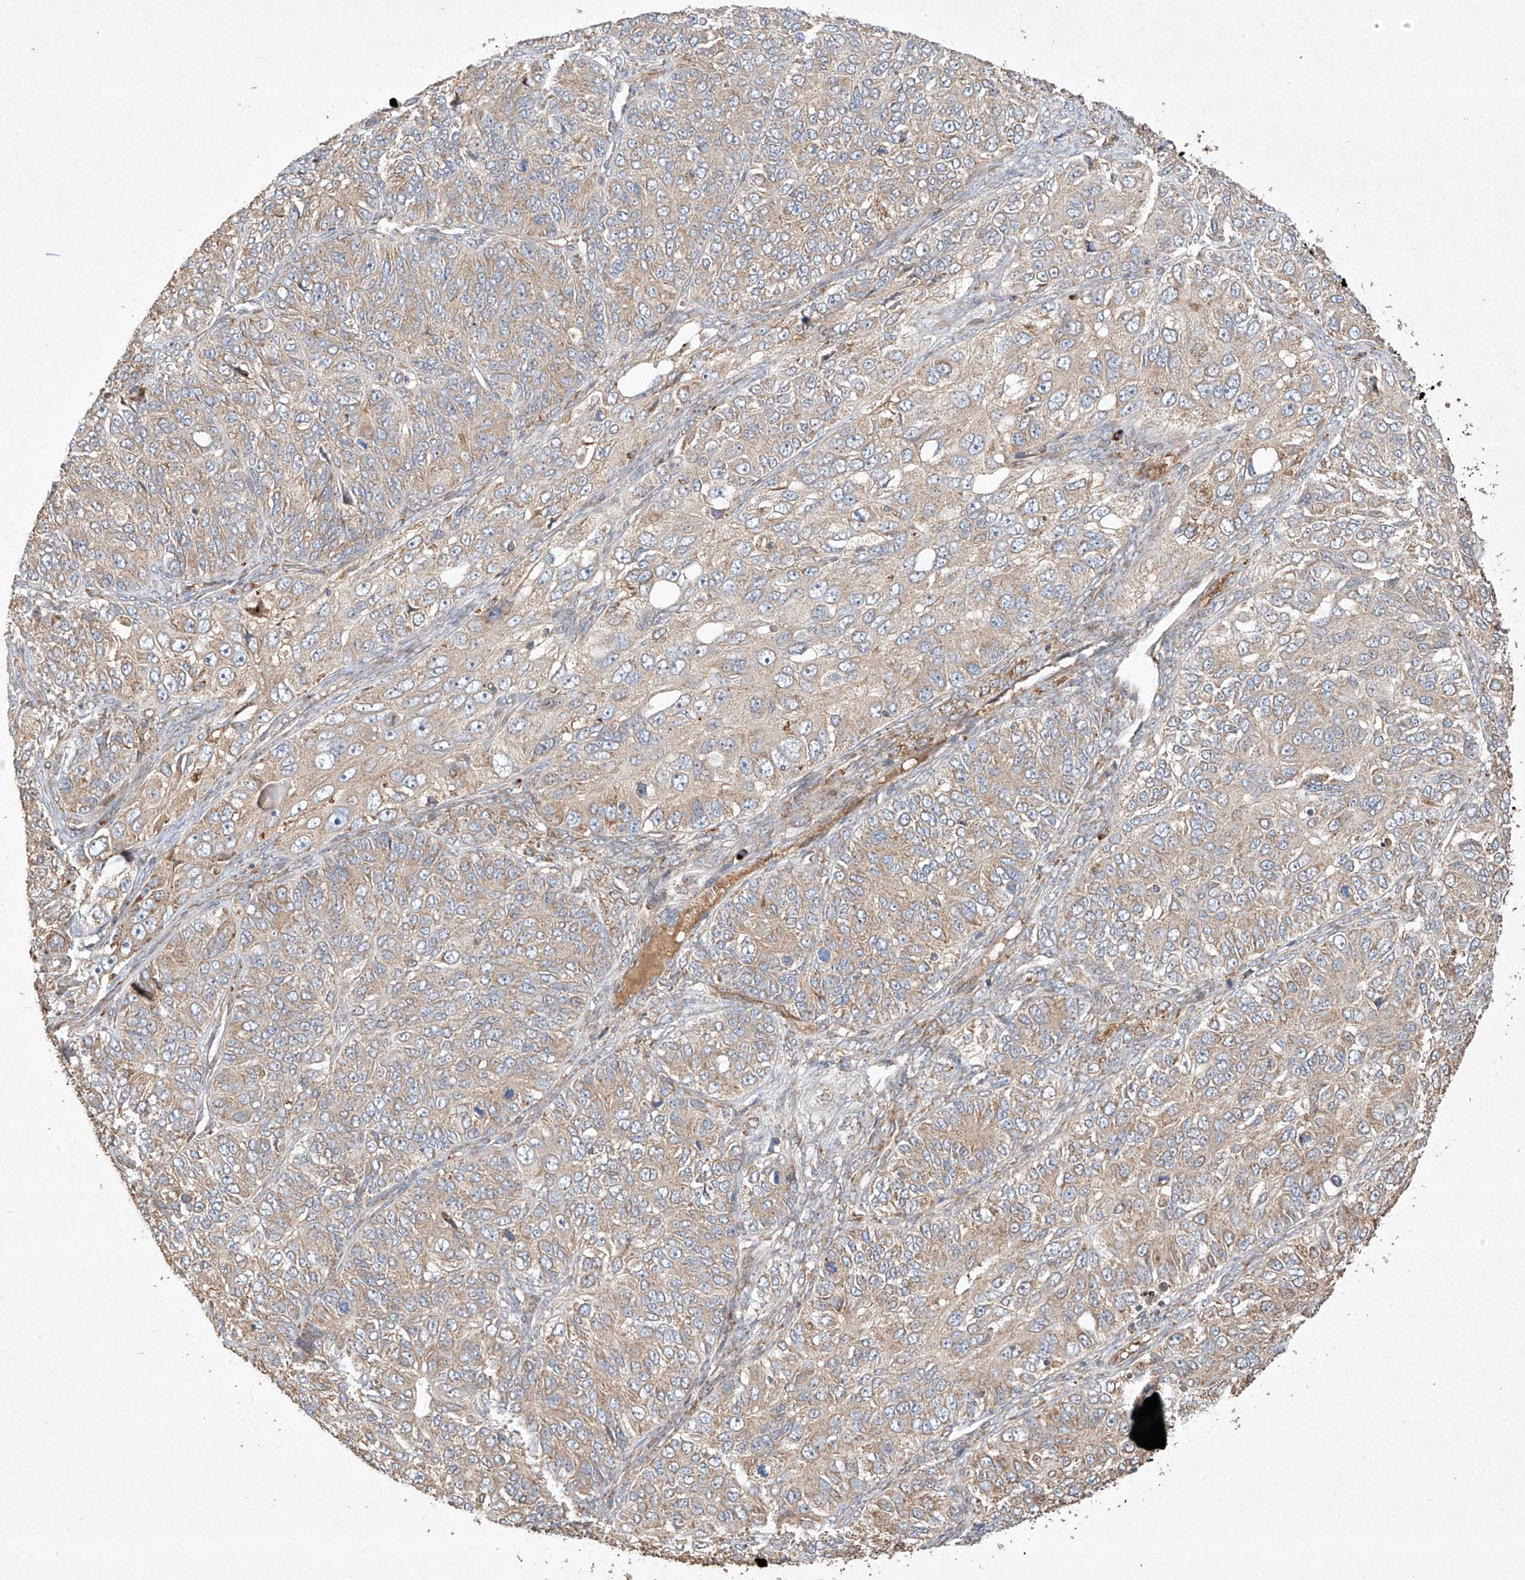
{"staining": {"intensity": "weak", "quantity": ">75%", "location": "cytoplasmic/membranous"}, "tissue": "ovarian cancer", "cell_type": "Tumor cells", "image_type": "cancer", "snomed": [{"axis": "morphology", "description": "Carcinoma, endometroid"}, {"axis": "topography", "description": "Ovary"}], "caption": "IHC micrograph of ovarian cancer (endometroid carcinoma) stained for a protein (brown), which reveals low levels of weak cytoplasmic/membranous staining in approximately >75% of tumor cells.", "gene": "SEMA3B", "patient": {"sex": "female", "age": 51}}